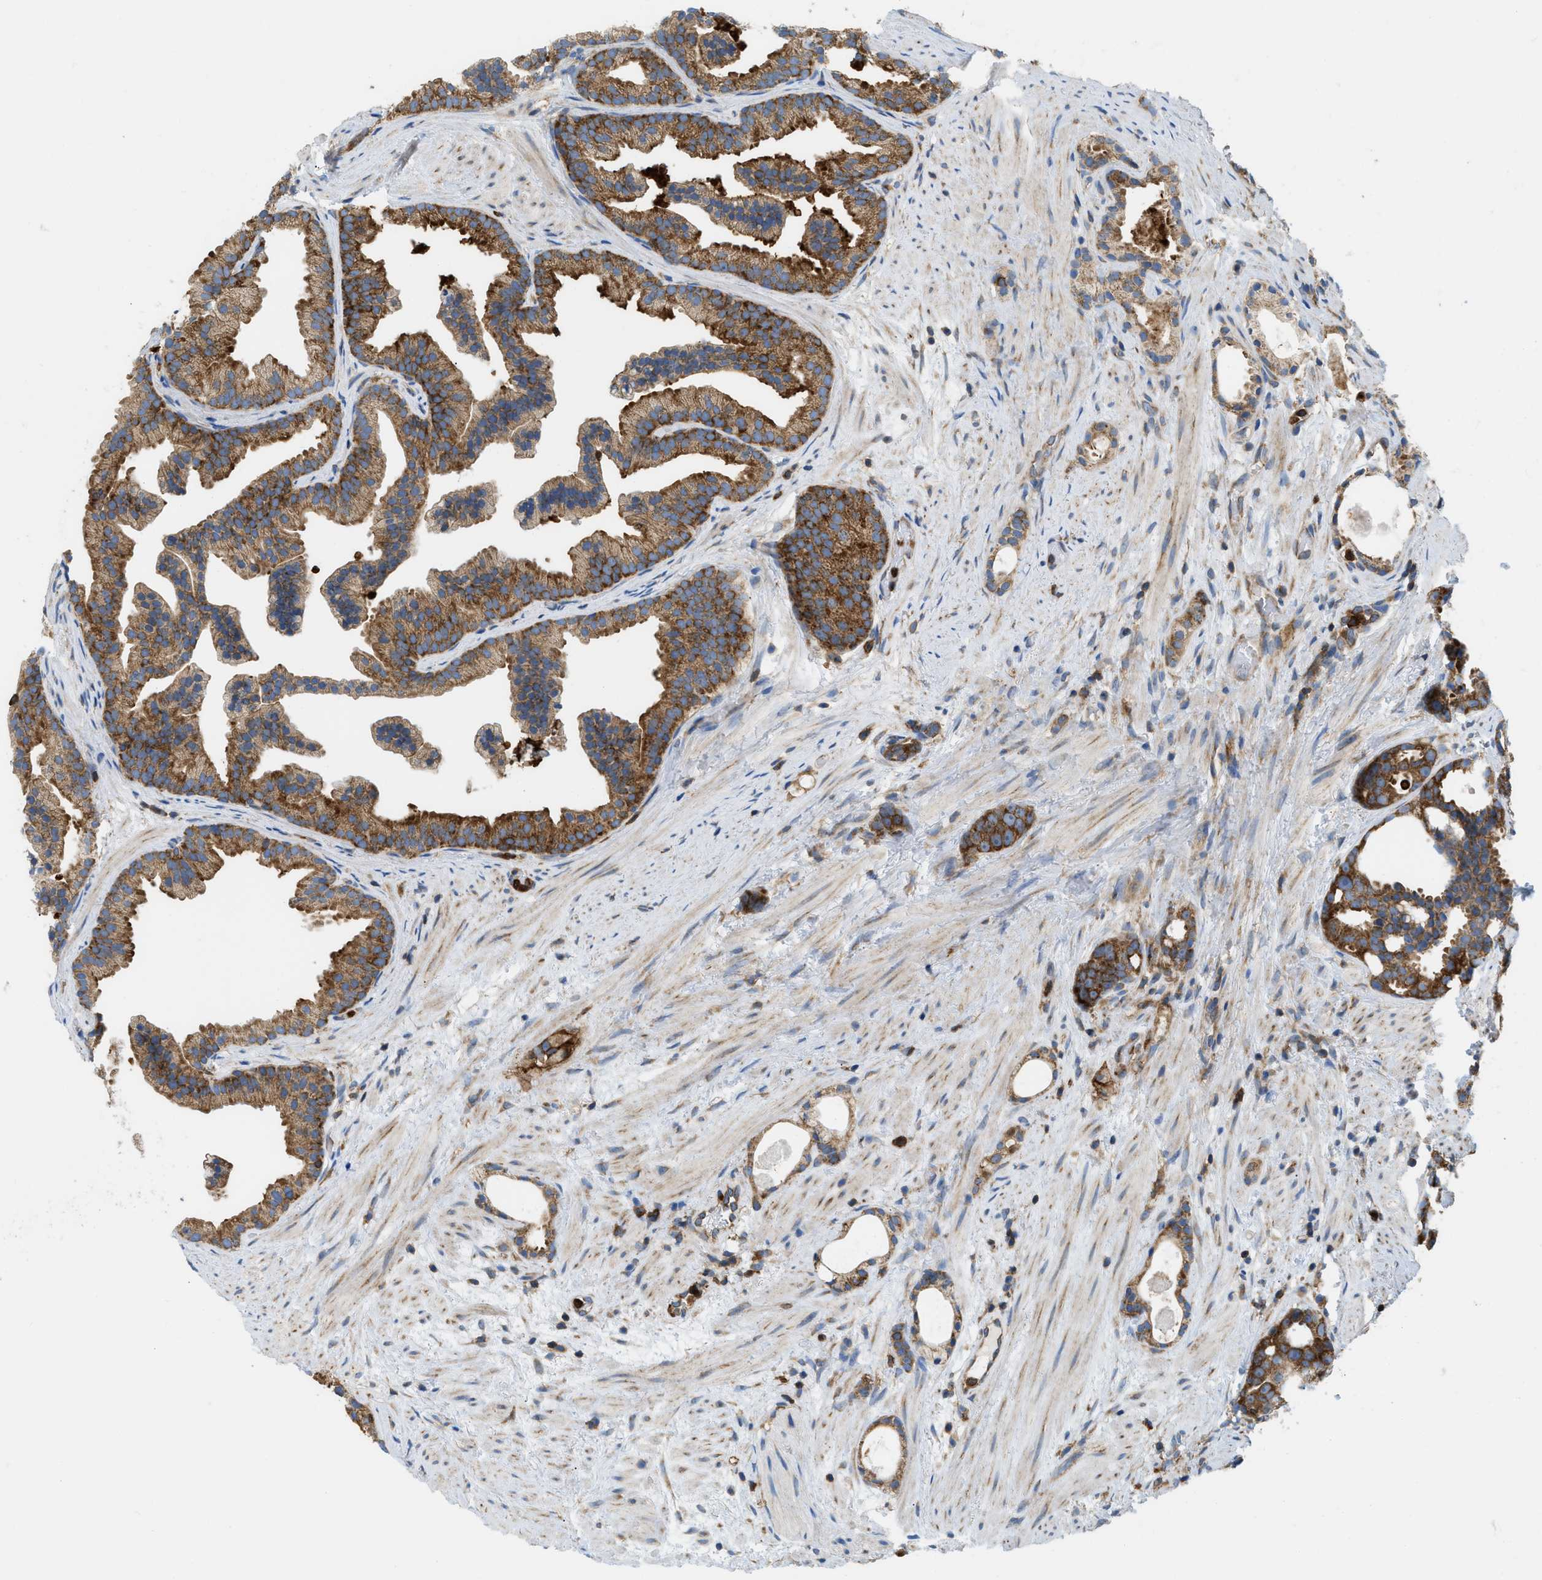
{"staining": {"intensity": "moderate", "quantity": ">75%", "location": "cytoplasmic/membranous"}, "tissue": "prostate cancer", "cell_type": "Tumor cells", "image_type": "cancer", "snomed": [{"axis": "morphology", "description": "Adenocarcinoma, Low grade"}, {"axis": "topography", "description": "Prostate"}], "caption": "Protein expression by immunohistochemistry exhibits moderate cytoplasmic/membranous staining in approximately >75% of tumor cells in adenocarcinoma (low-grade) (prostate).", "gene": "GPAT4", "patient": {"sex": "male", "age": 89}}